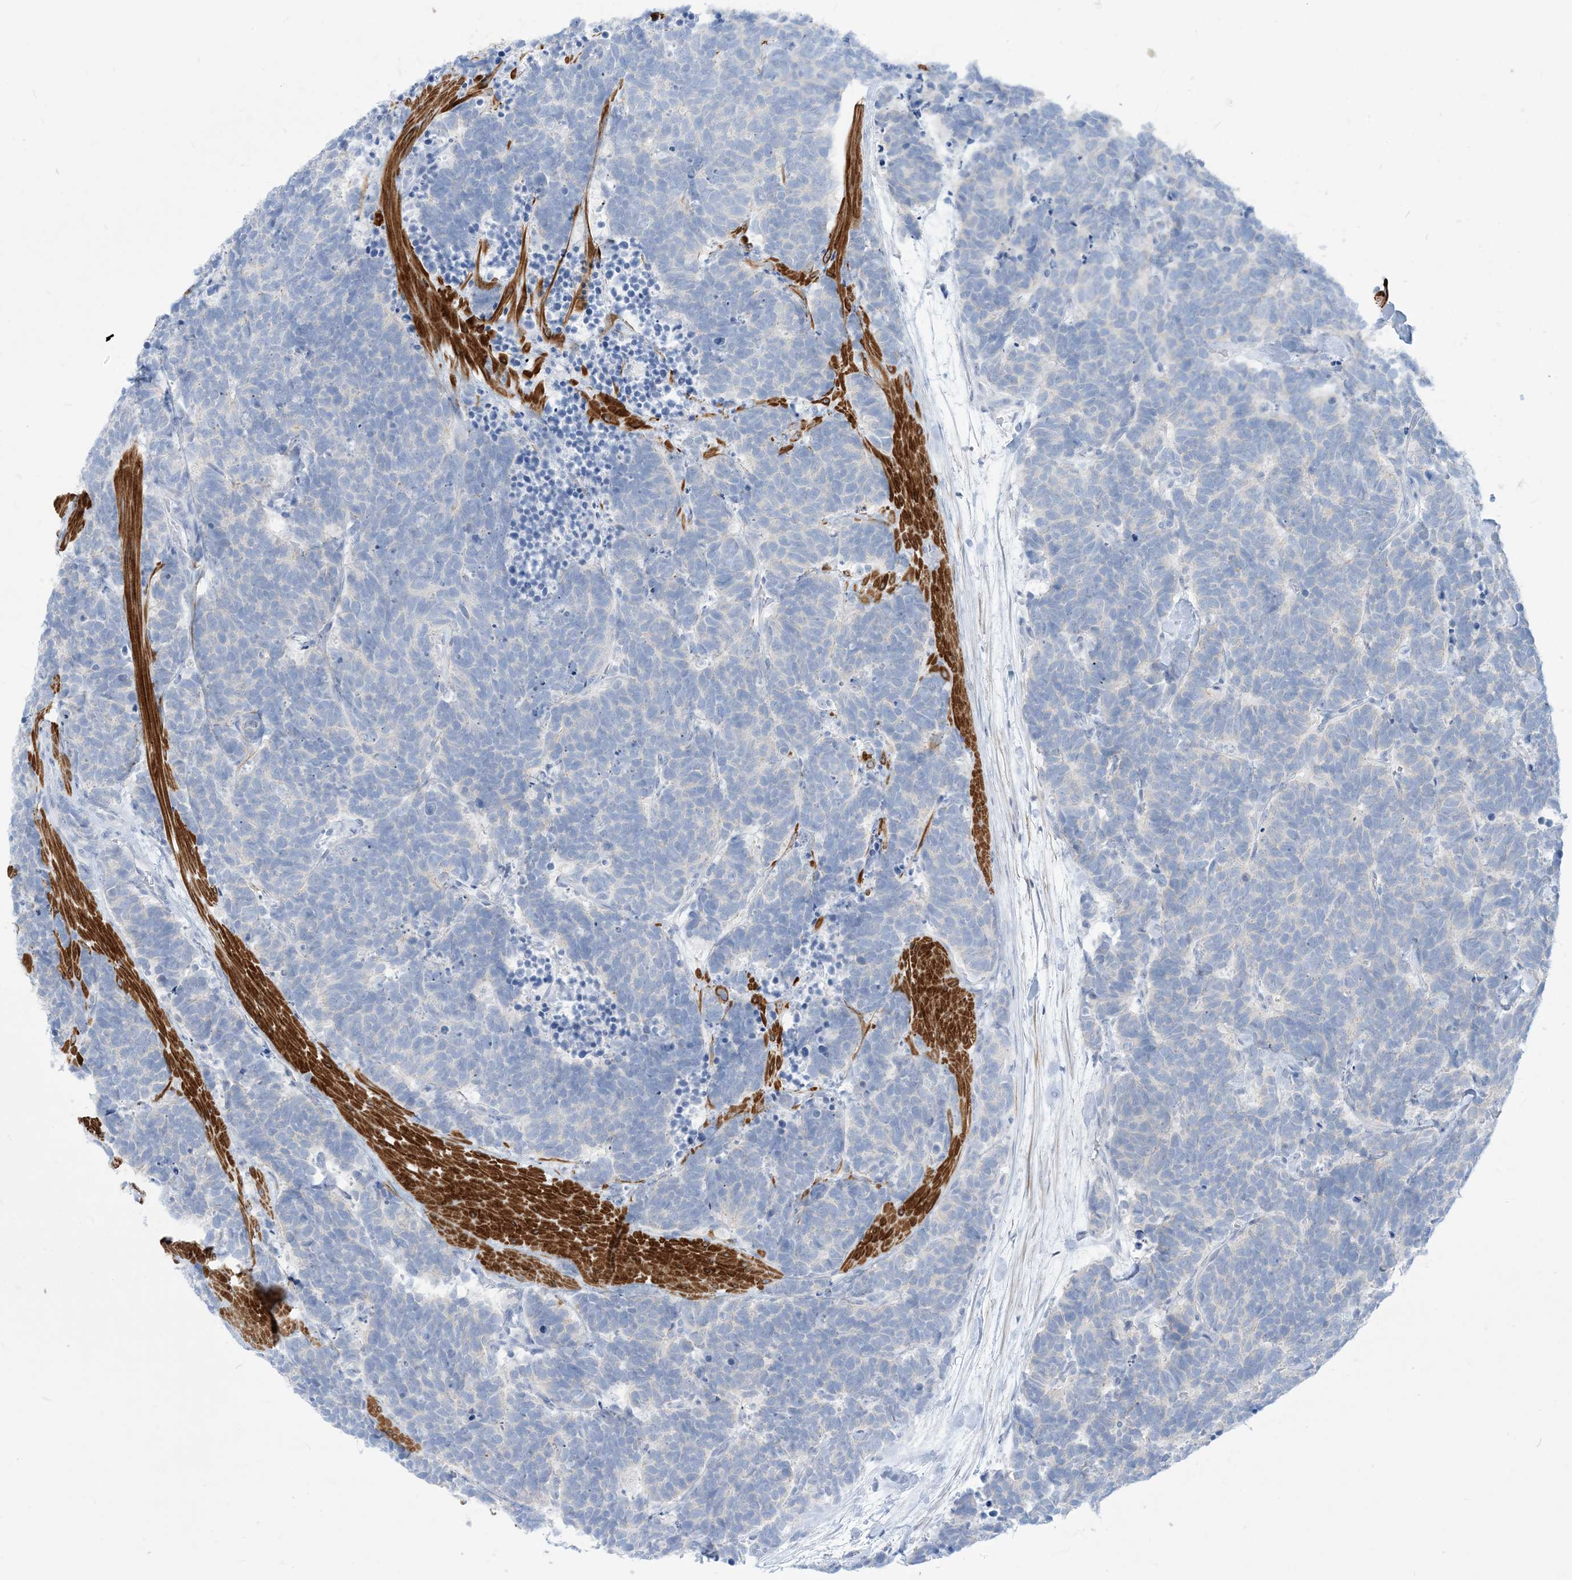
{"staining": {"intensity": "negative", "quantity": "none", "location": "none"}, "tissue": "carcinoid", "cell_type": "Tumor cells", "image_type": "cancer", "snomed": [{"axis": "morphology", "description": "Carcinoma, NOS"}, {"axis": "morphology", "description": "Carcinoid, malignant, NOS"}, {"axis": "topography", "description": "Urinary bladder"}], "caption": "Photomicrograph shows no protein positivity in tumor cells of carcinoma tissue.", "gene": "MARS2", "patient": {"sex": "male", "age": 57}}